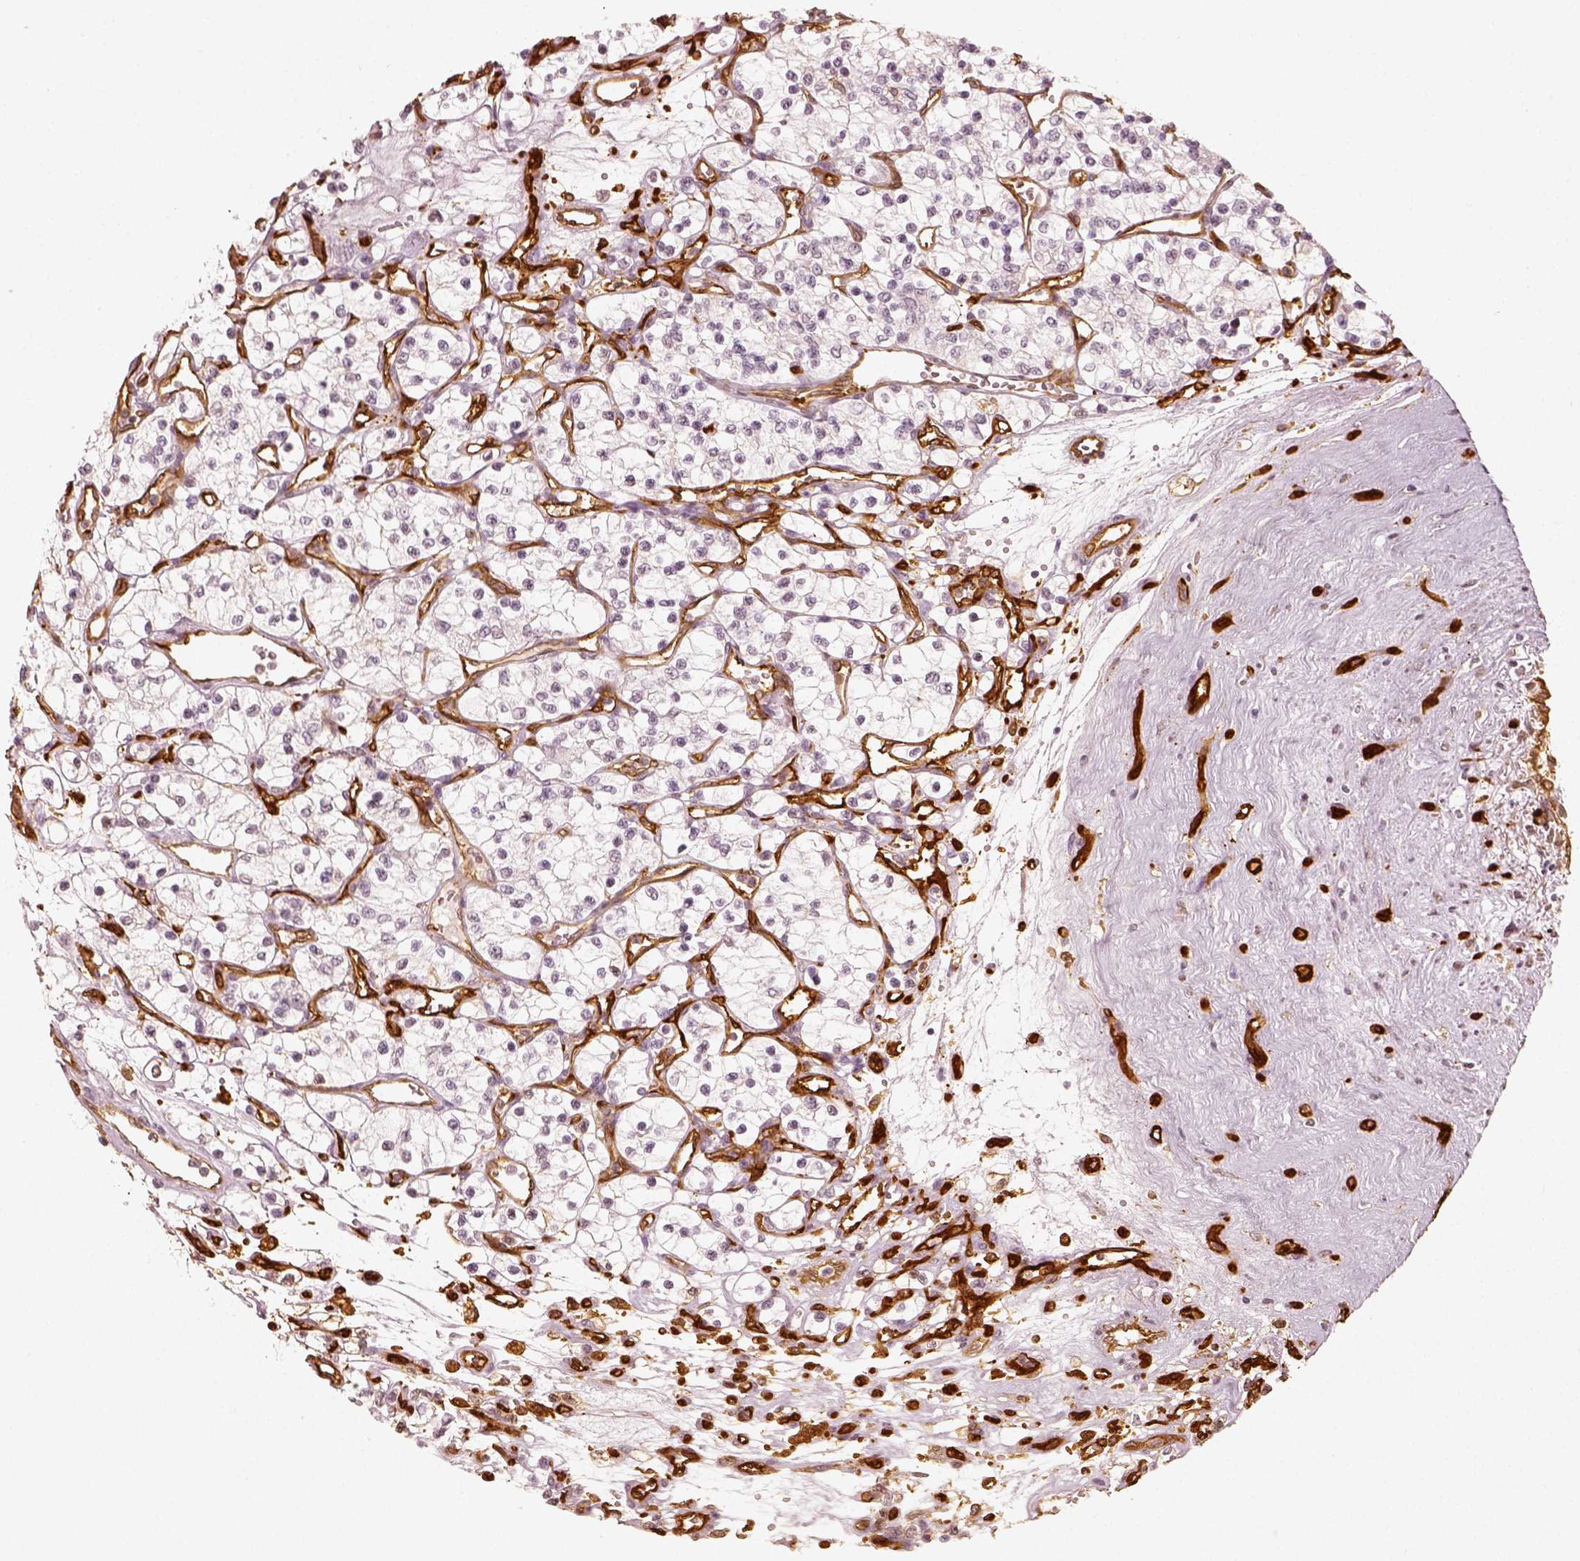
{"staining": {"intensity": "negative", "quantity": "none", "location": "none"}, "tissue": "renal cancer", "cell_type": "Tumor cells", "image_type": "cancer", "snomed": [{"axis": "morphology", "description": "Adenocarcinoma, NOS"}, {"axis": "topography", "description": "Kidney"}], "caption": "Immunohistochemistry (IHC) of renal cancer exhibits no positivity in tumor cells.", "gene": "FSCN1", "patient": {"sex": "female", "age": 69}}